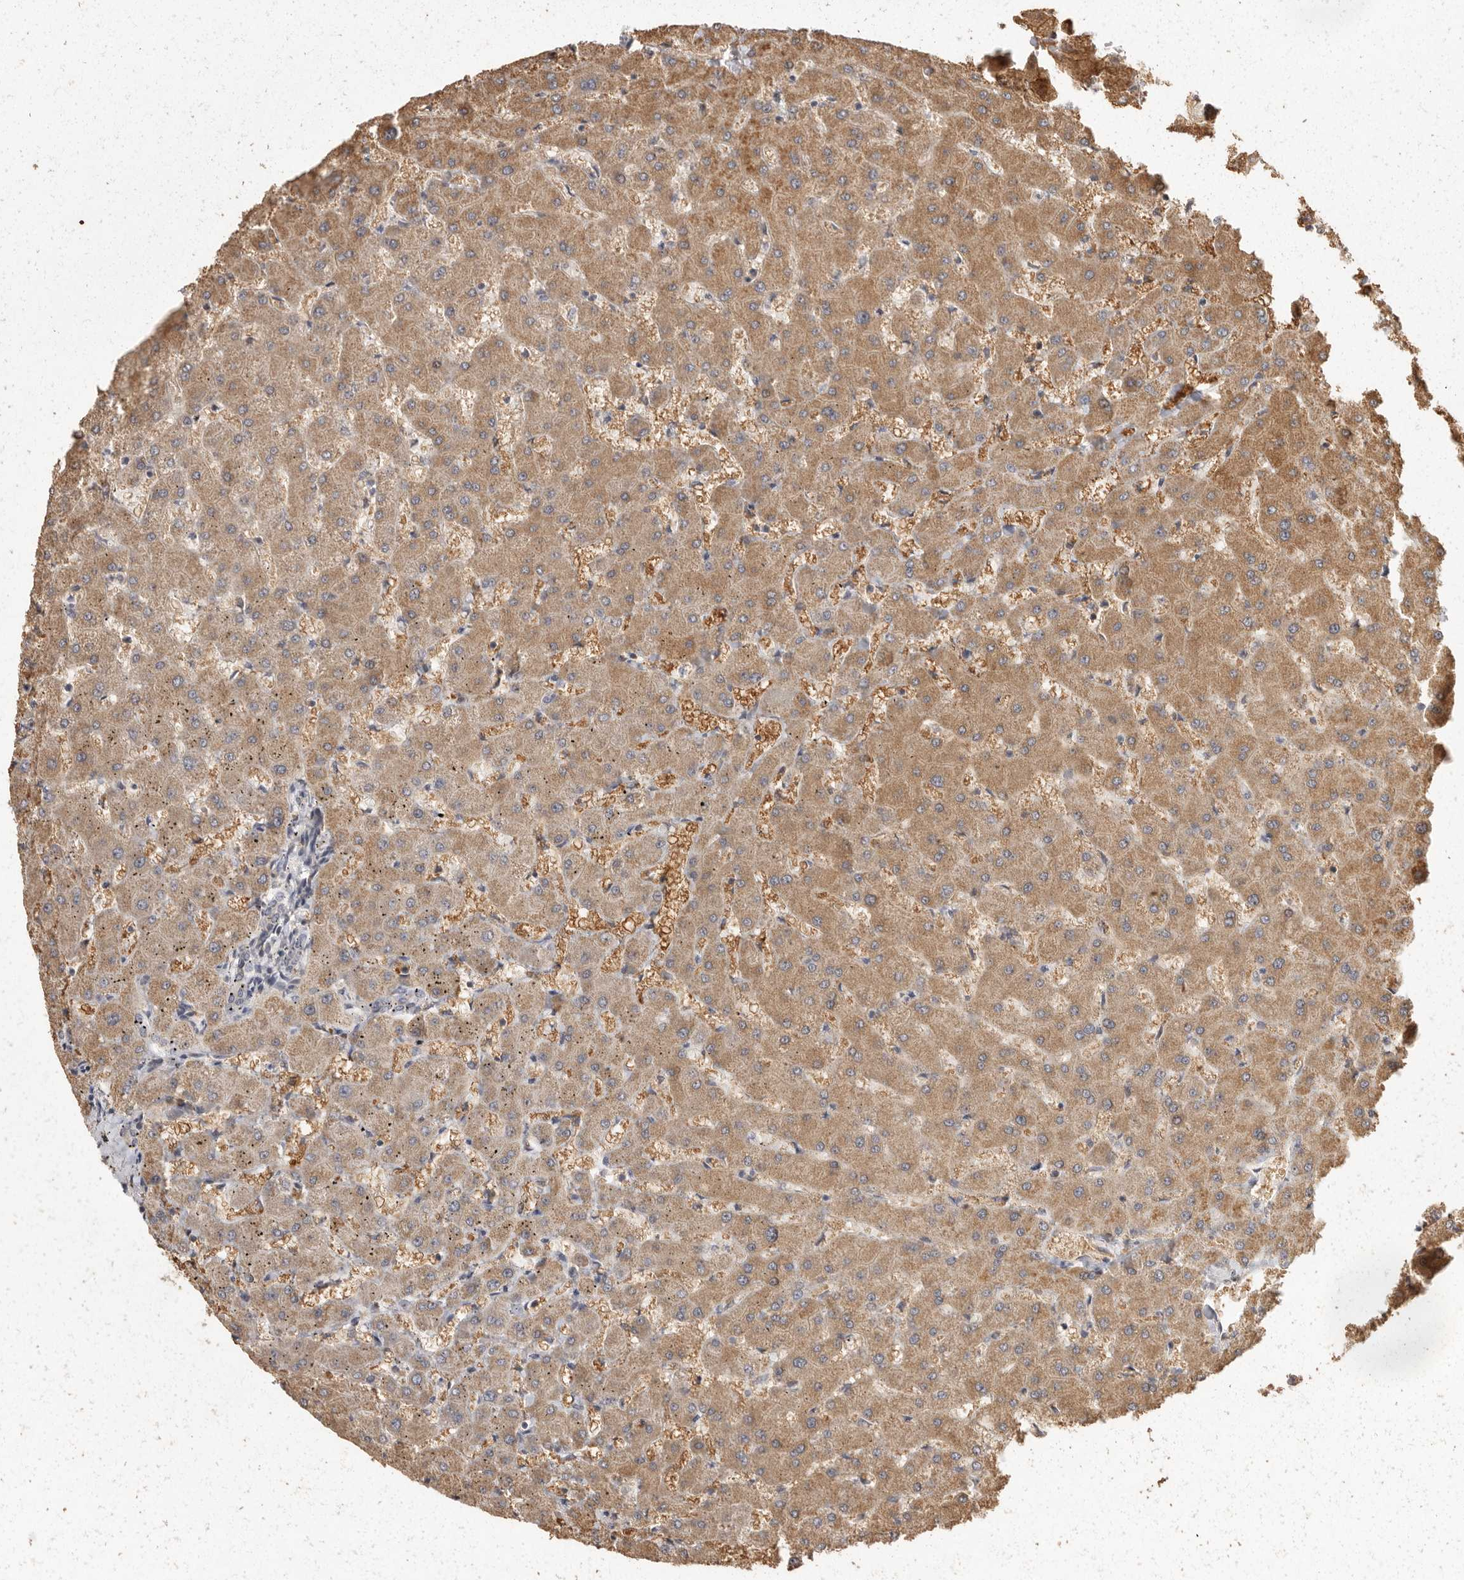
{"staining": {"intensity": "weak", "quantity": "<25%", "location": "cytoplasmic/membranous"}, "tissue": "liver", "cell_type": "Cholangiocytes", "image_type": "normal", "snomed": [{"axis": "morphology", "description": "Normal tissue, NOS"}, {"axis": "topography", "description": "Liver"}], "caption": "Immunohistochemistry of normal liver demonstrates no staining in cholangiocytes.", "gene": "BAIAP2", "patient": {"sex": "female", "age": 63}}